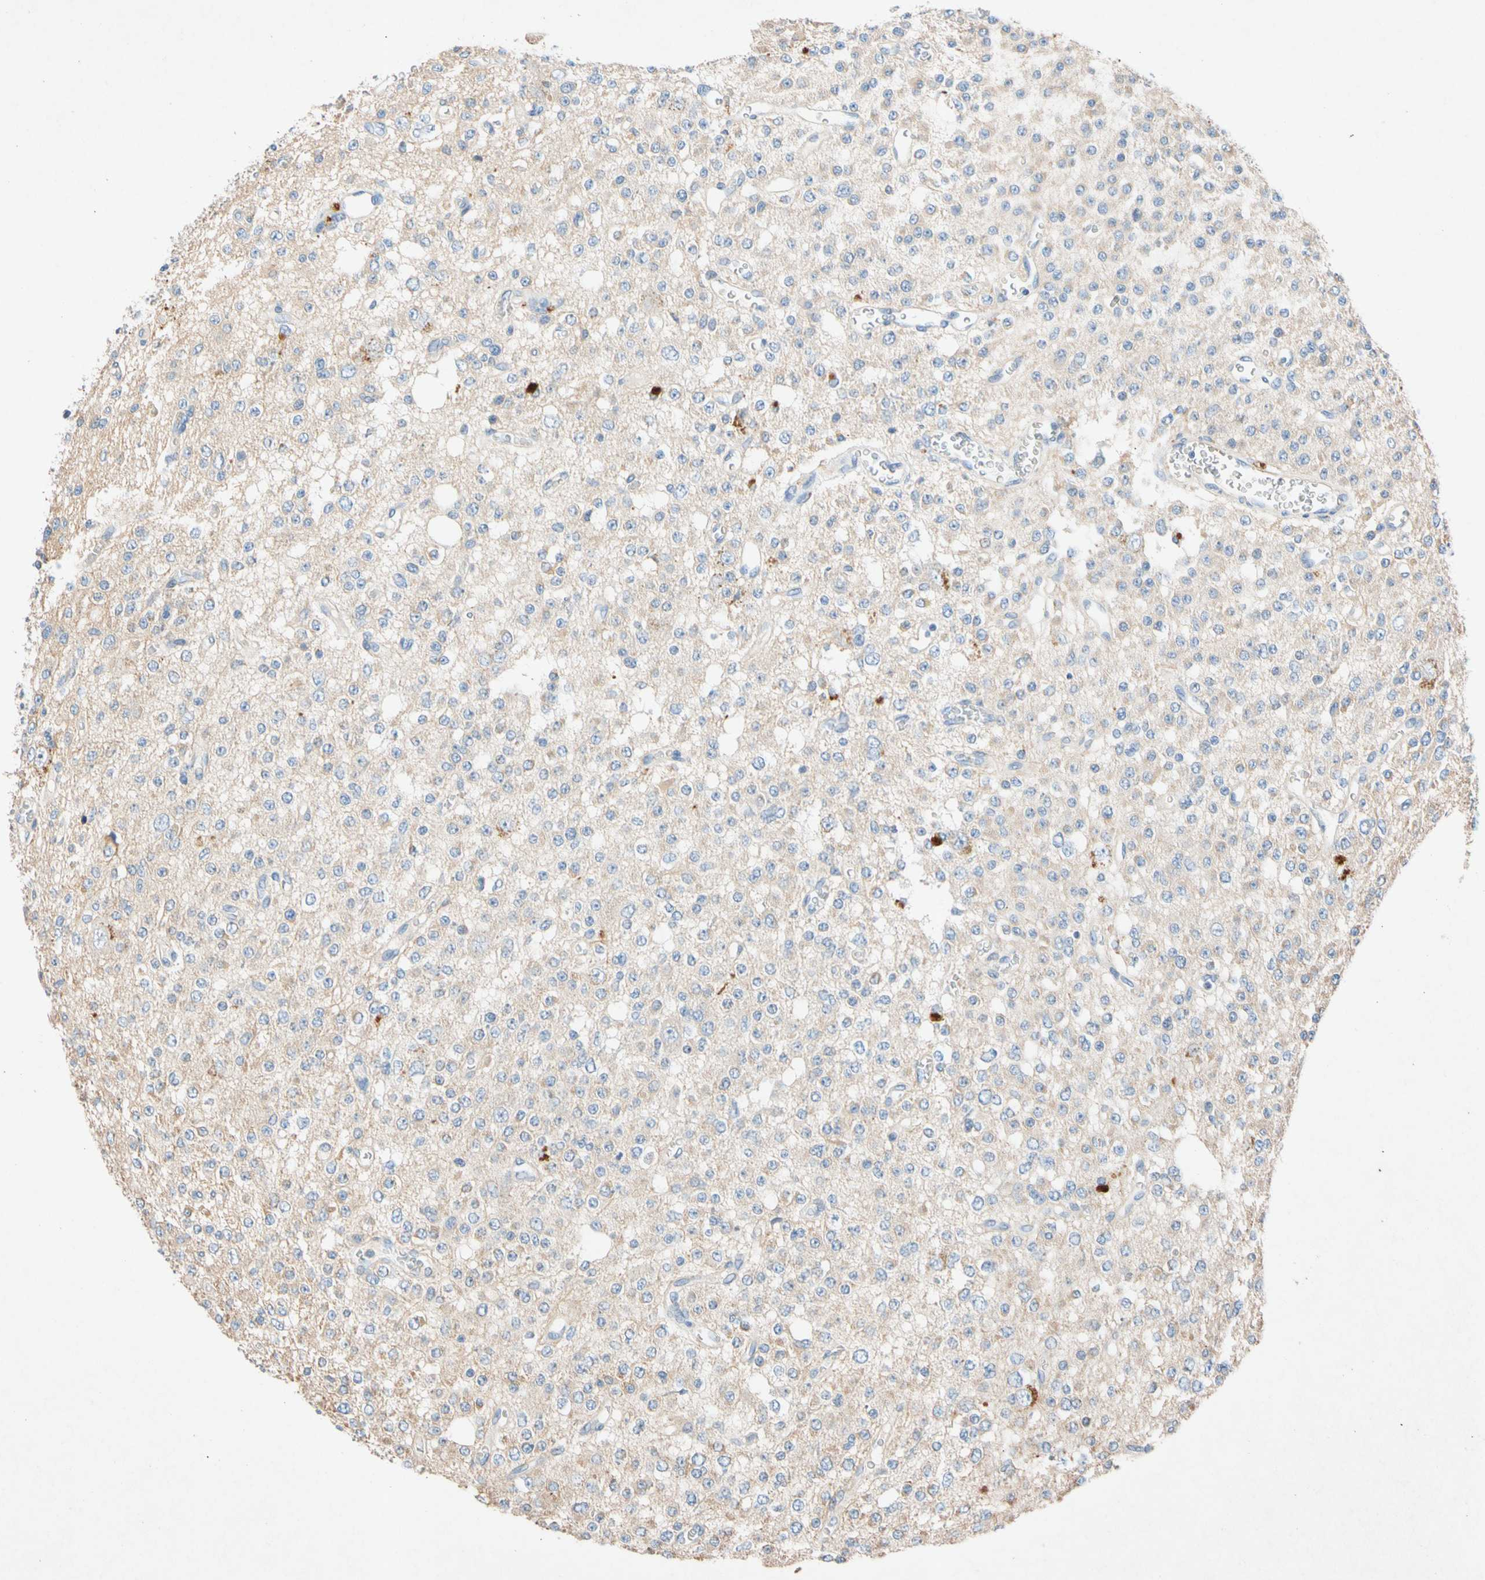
{"staining": {"intensity": "negative", "quantity": "none", "location": "none"}, "tissue": "glioma", "cell_type": "Tumor cells", "image_type": "cancer", "snomed": [{"axis": "morphology", "description": "Glioma, malignant, Low grade"}, {"axis": "topography", "description": "Brain"}], "caption": "High power microscopy photomicrograph of an immunohistochemistry photomicrograph of glioma, revealing no significant staining in tumor cells.", "gene": "GASK1B", "patient": {"sex": "male", "age": 38}}